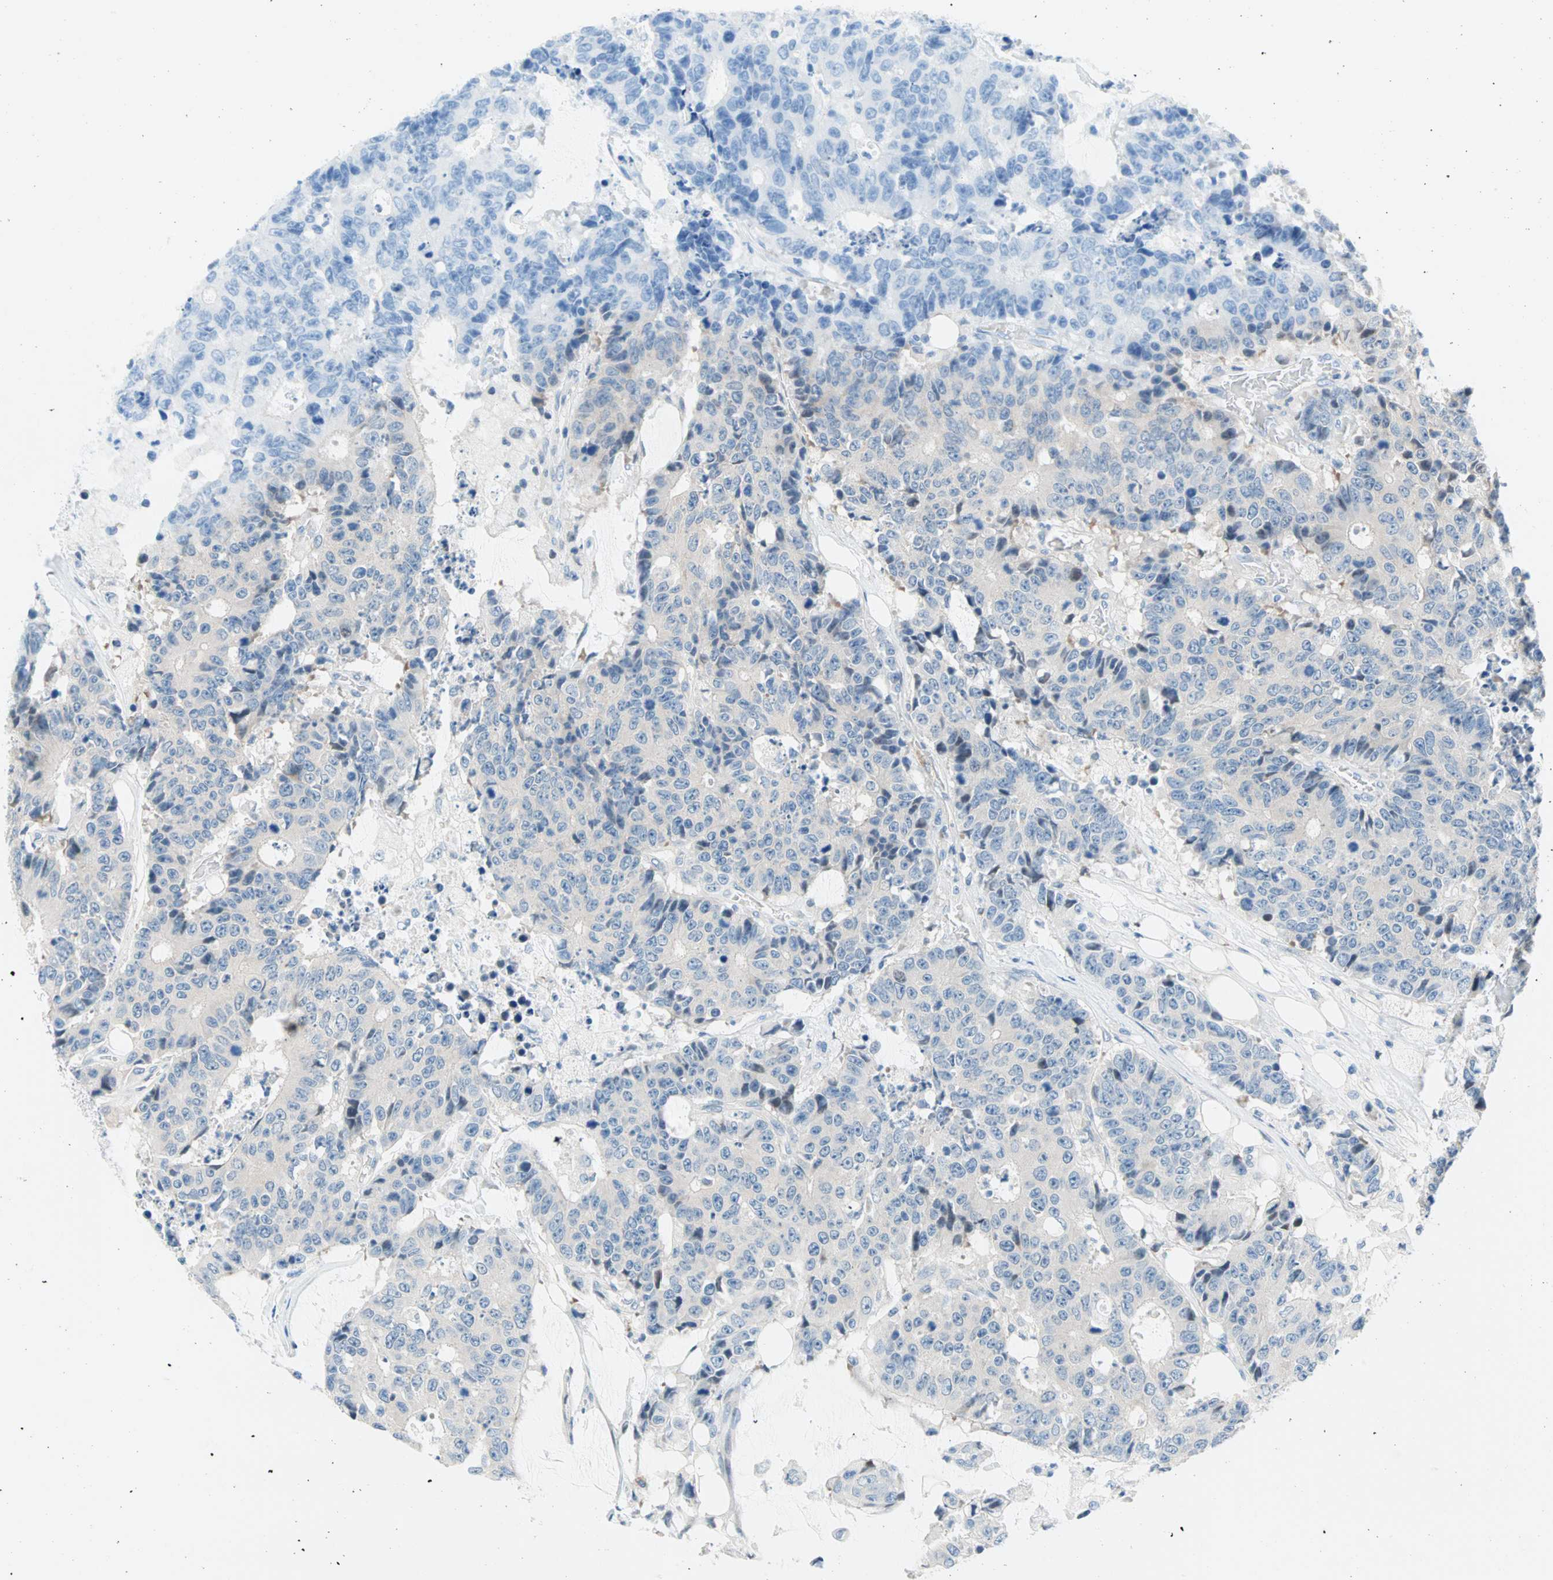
{"staining": {"intensity": "negative", "quantity": "none", "location": "none"}, "tissue": "colorectal cancer", "cell_type": "Tumor cells", "image_type": "cancer", "snomed": [{"axis": "morphology", "description": "Adenocarcinoma, NOS"}, {"axis": "topography", "description": "Colon"}], "caption": "Tumor cells are negative for brown protein staining in colorectal cancer (adenocarcinoma). (DAB (3,3'-diaminobenzidine) IHC with hematoxylin counter stain).", "gene": "TMEM163", "patient": {"sex": "female", "age": 86}}